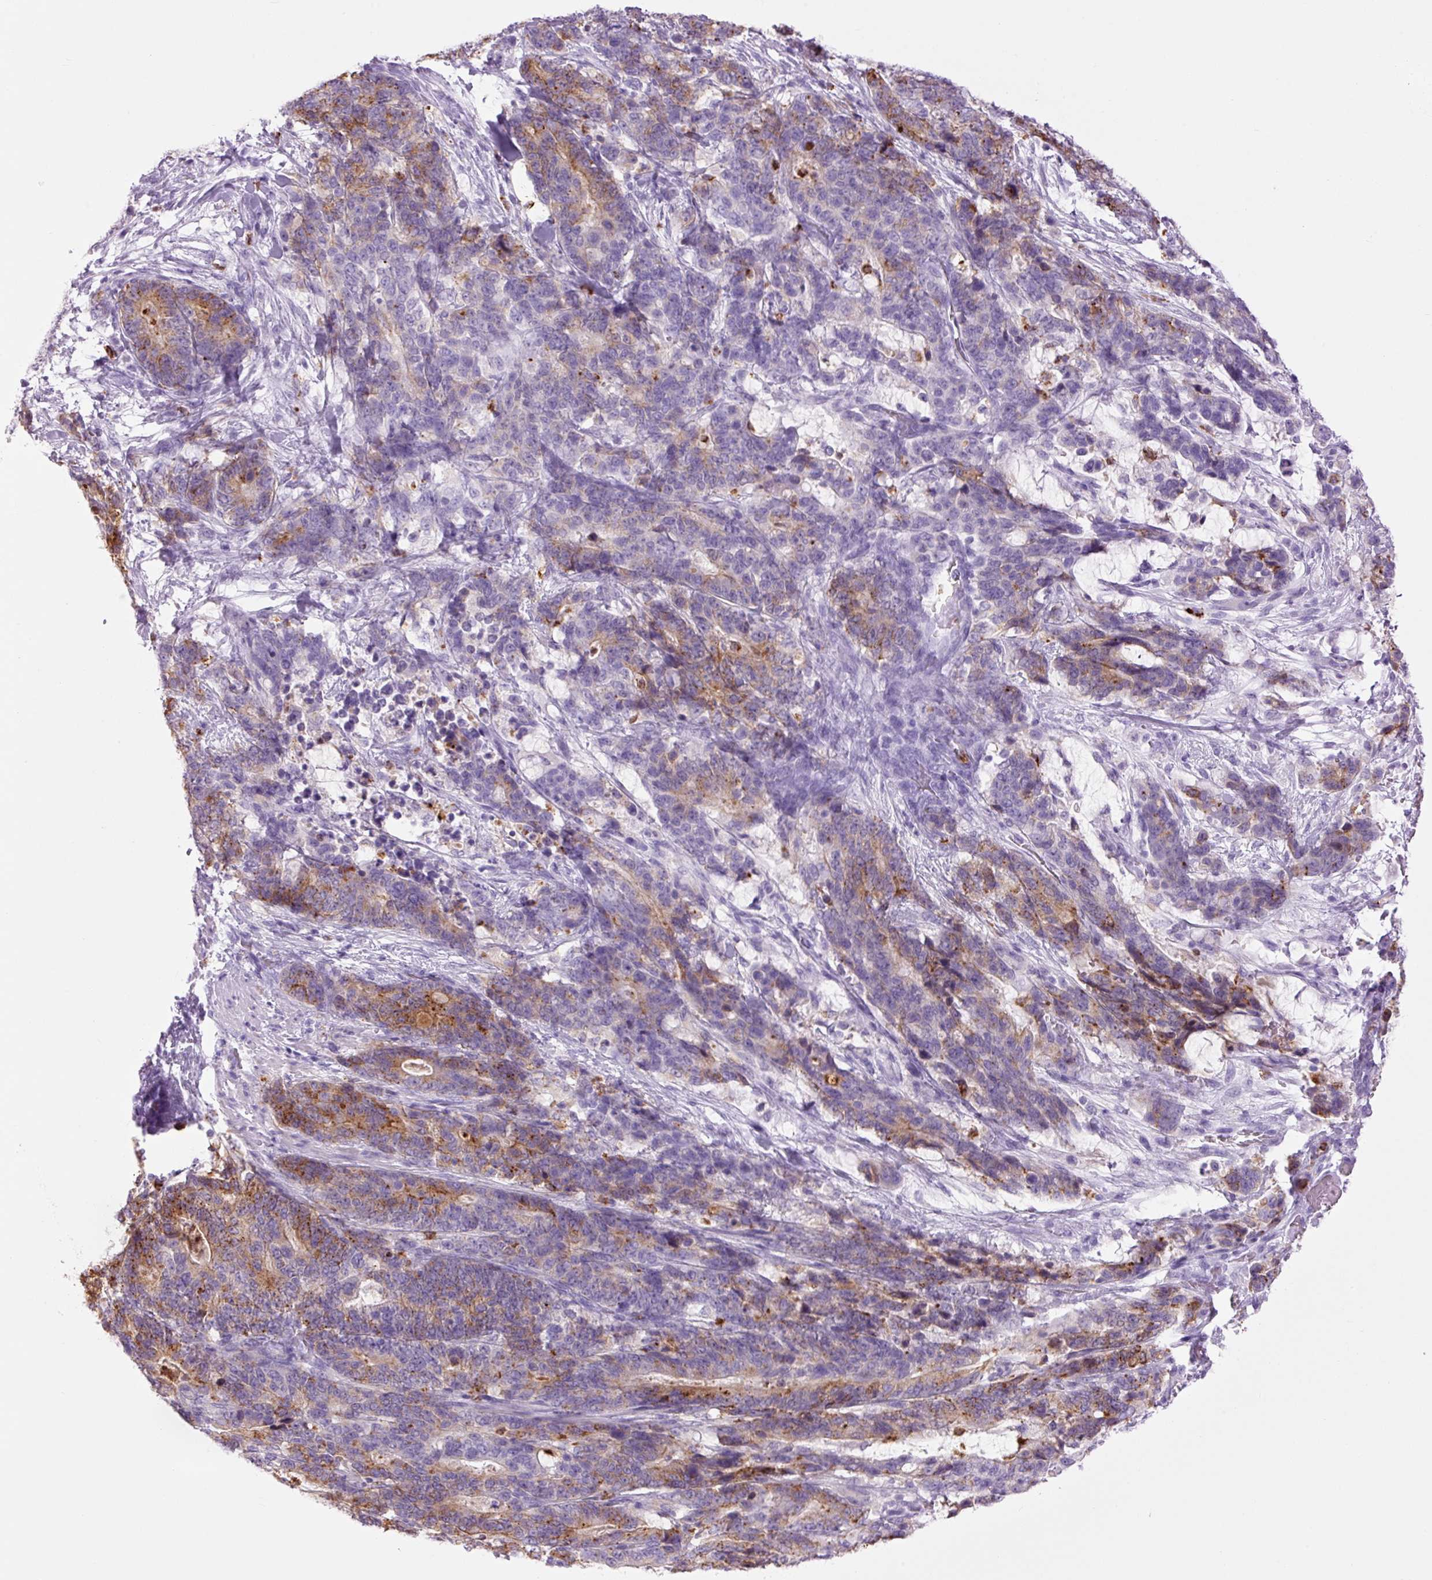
{"staining": {"intensity": "moderate", "quantity": "25%-75%", "location": "cytoplasmic/membranous"}, "tissue": "stomach cancer", "cell_type": "Tumor cells", "image_type": "cancer", "snomed": [{"axis": "morphology", "description": "Normal tissue, NOS"}, {"axis": "morphology", "description": "Adenocarcinoma, NOS"}, {"axis": "topography", "description": "Stomach"}], "caption": "Stomach cancer tissue exhibits moderate cytoplasmic/membranous expression in approximately 25%-75% of tumor cells", "gene": "LYZ", "patient": {"sex": "female", "age": 64}}